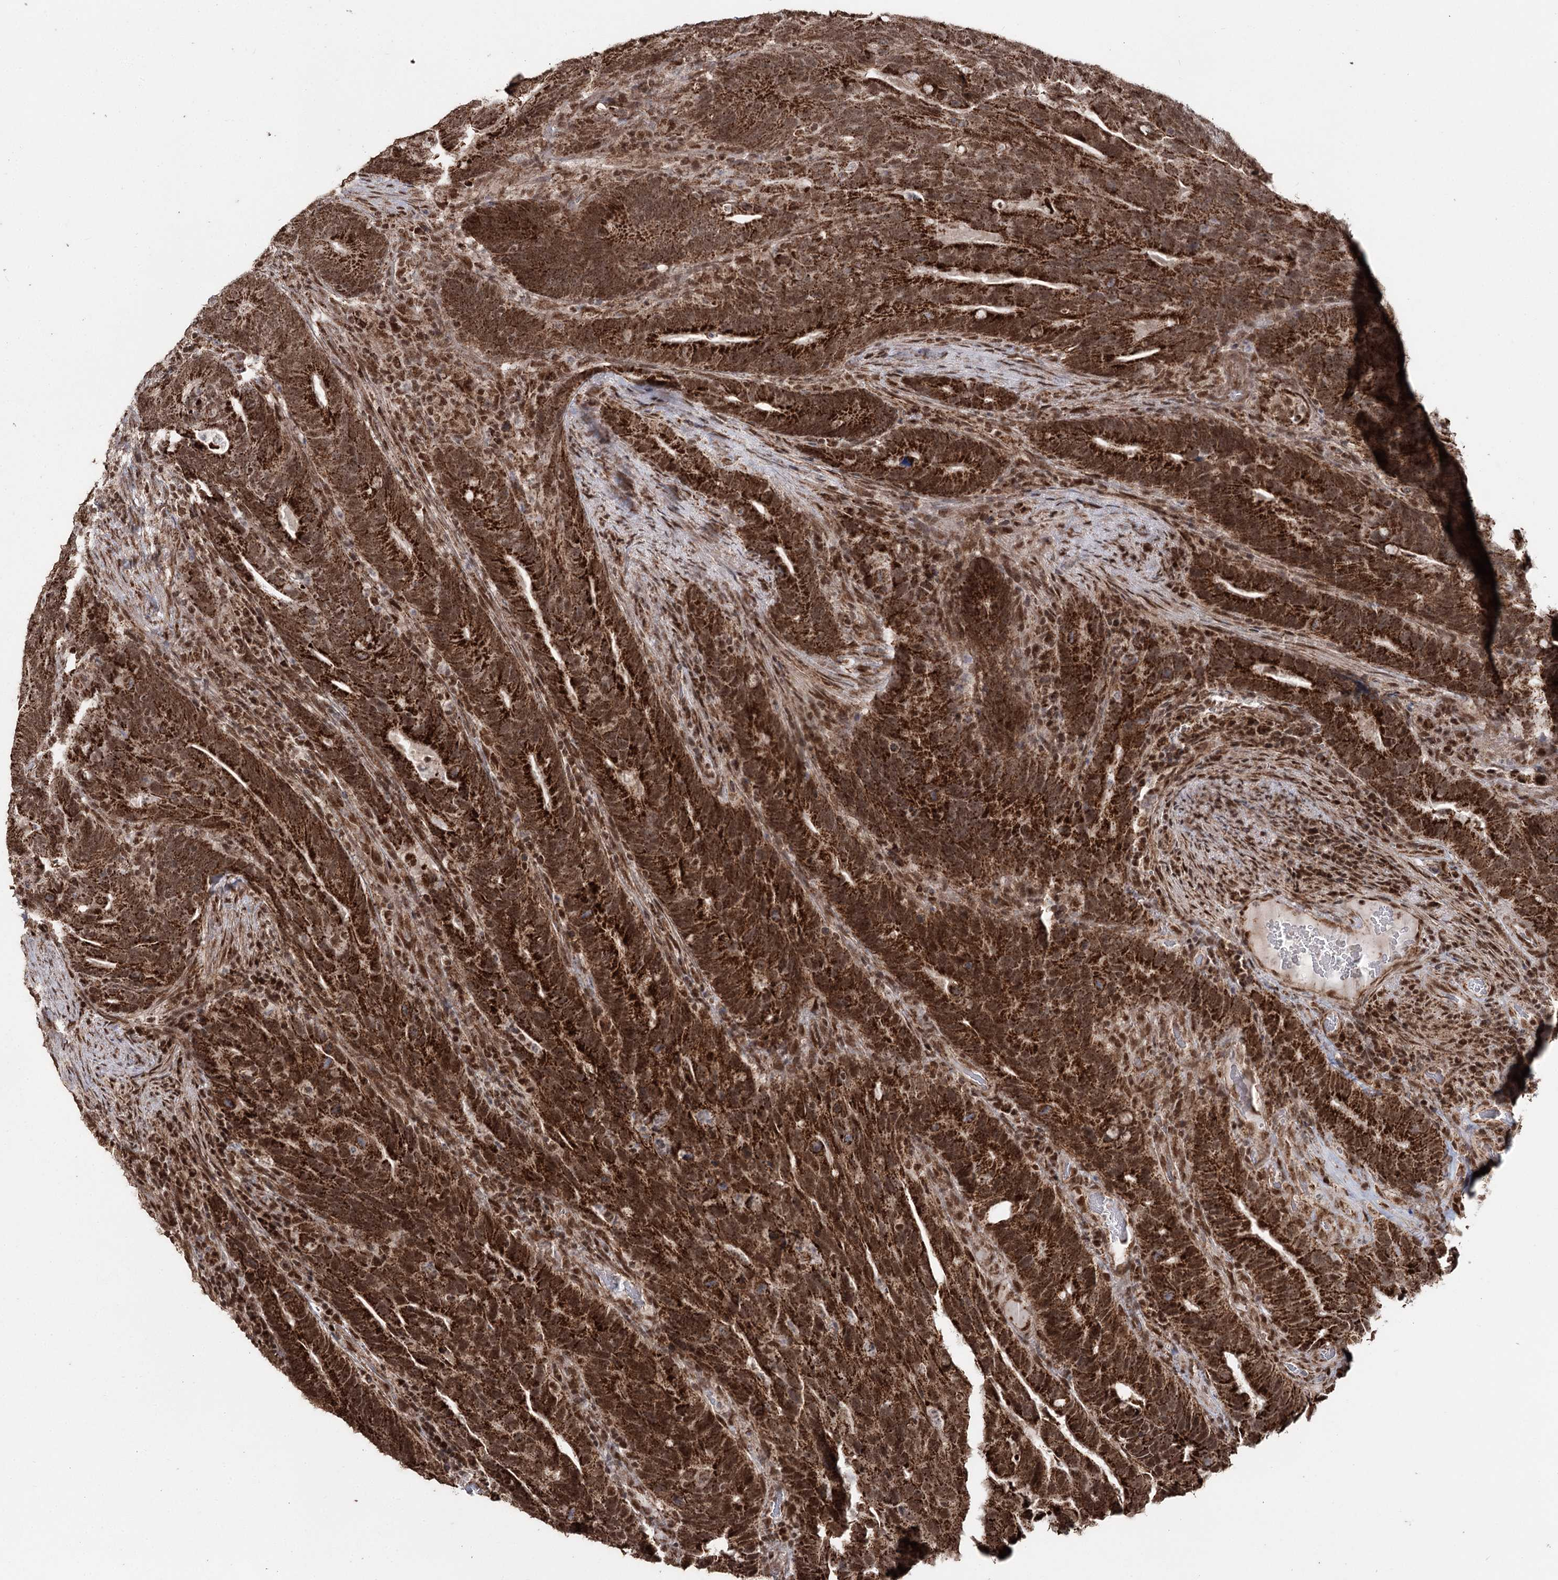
{"staining": {"intensity": "strong", "quantity": ">75%", "location": "cytoplasmic/membranous,nuclear"}, "tissue": "colorectal cancer", "cell_type": "Tumor cells", "image_type": "cancer", "snomed": [{"axis": "morphology", "description": "Adenocarcinoma, NOS"}, {"axis": "topography", "description": "Colon"}], "caption": "This is an image of immunohistochemistry staining of adenocarcinoma (colorectal), which shows strong expression in the cytoplasmic/membranous and nuclear of tumor cells.", "gene": "PDHX", "patient": {"sex": "female", "age": 66}}